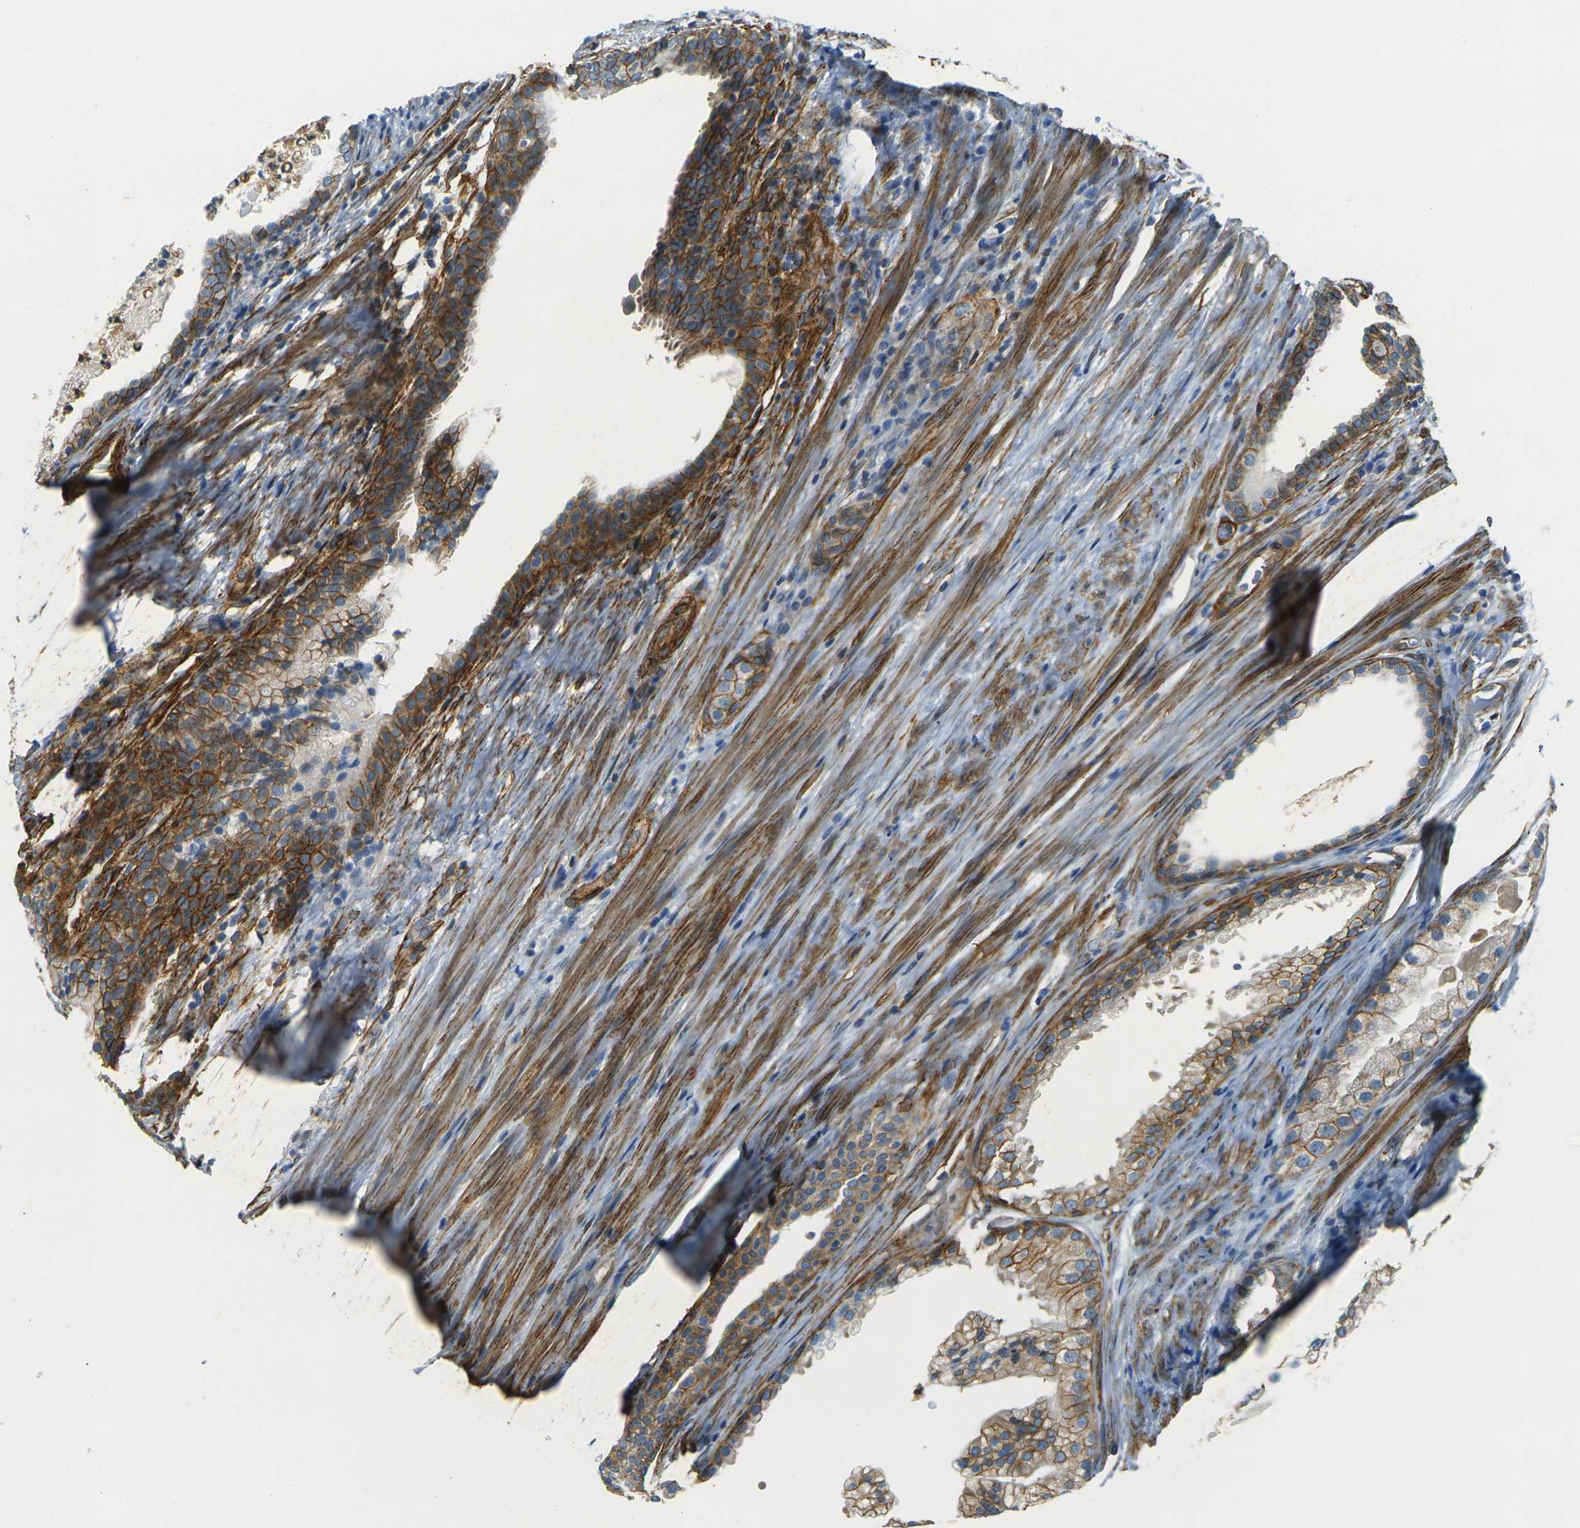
{"staining": {"intensity": "moderate", "quantity": ">75%", "location": "cytoplasmic/membranous"}, "tissue": "prostate cancer", "cell_type": "Tumor cells", "image_type": "cancer", "snomed": [{"axis": "morphology", "description": "Adenocarcinoma, Low grade"}, {"axis": "topography", "description": "Prostate"}], "caption": "A high-resolution photomicrograph shows immunohistochemistry staining of low-grade adenocarcinoma (prostate), which reveals moderate cytoplasmic/membranous expression in approximately >75% of tumor cells. Nuclei are stained in blue.", "gene": "EPHA7", "patient": {"sex": "male", "age": 69}}